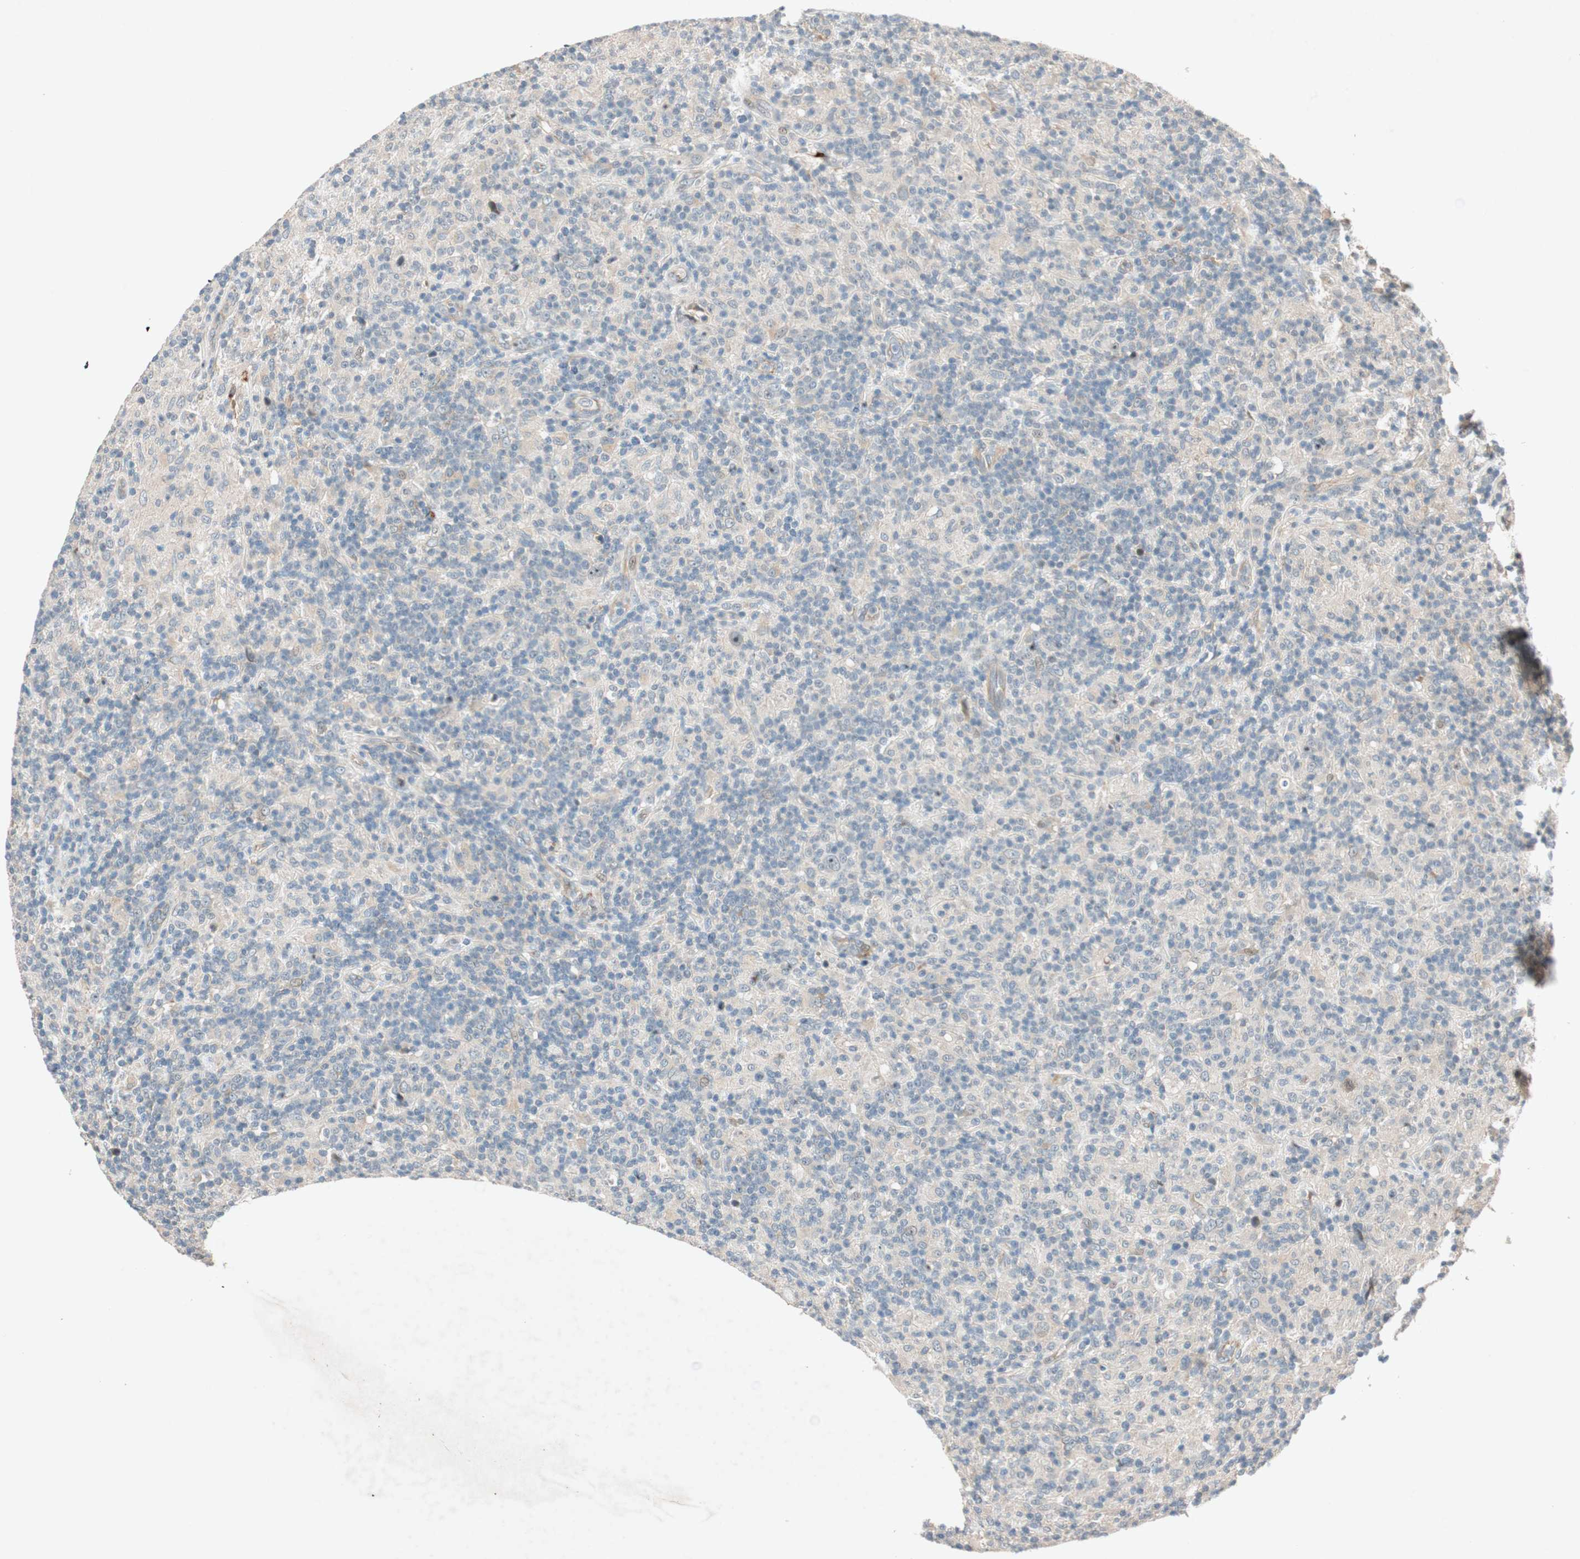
{"staining": {"intensity": "moderate", "quantity": "<25%", "location": "nuclear"}, "tissue": "lymphoma", "cell_type": "Tumor cells", "image_type": "cancer", "snomed": [{"axis": "morphology", "description": "Hodgkin's disease, NOS"}, {"axis": "topography", "description": "Lymph node"}], "caption": "A micrograph of Hodgkin's disease stained for a protein shows moderate nuclear brown staining in tumor cells.", "gene": "EPHA6", "patient": {"sex": "male", "age": 70}}